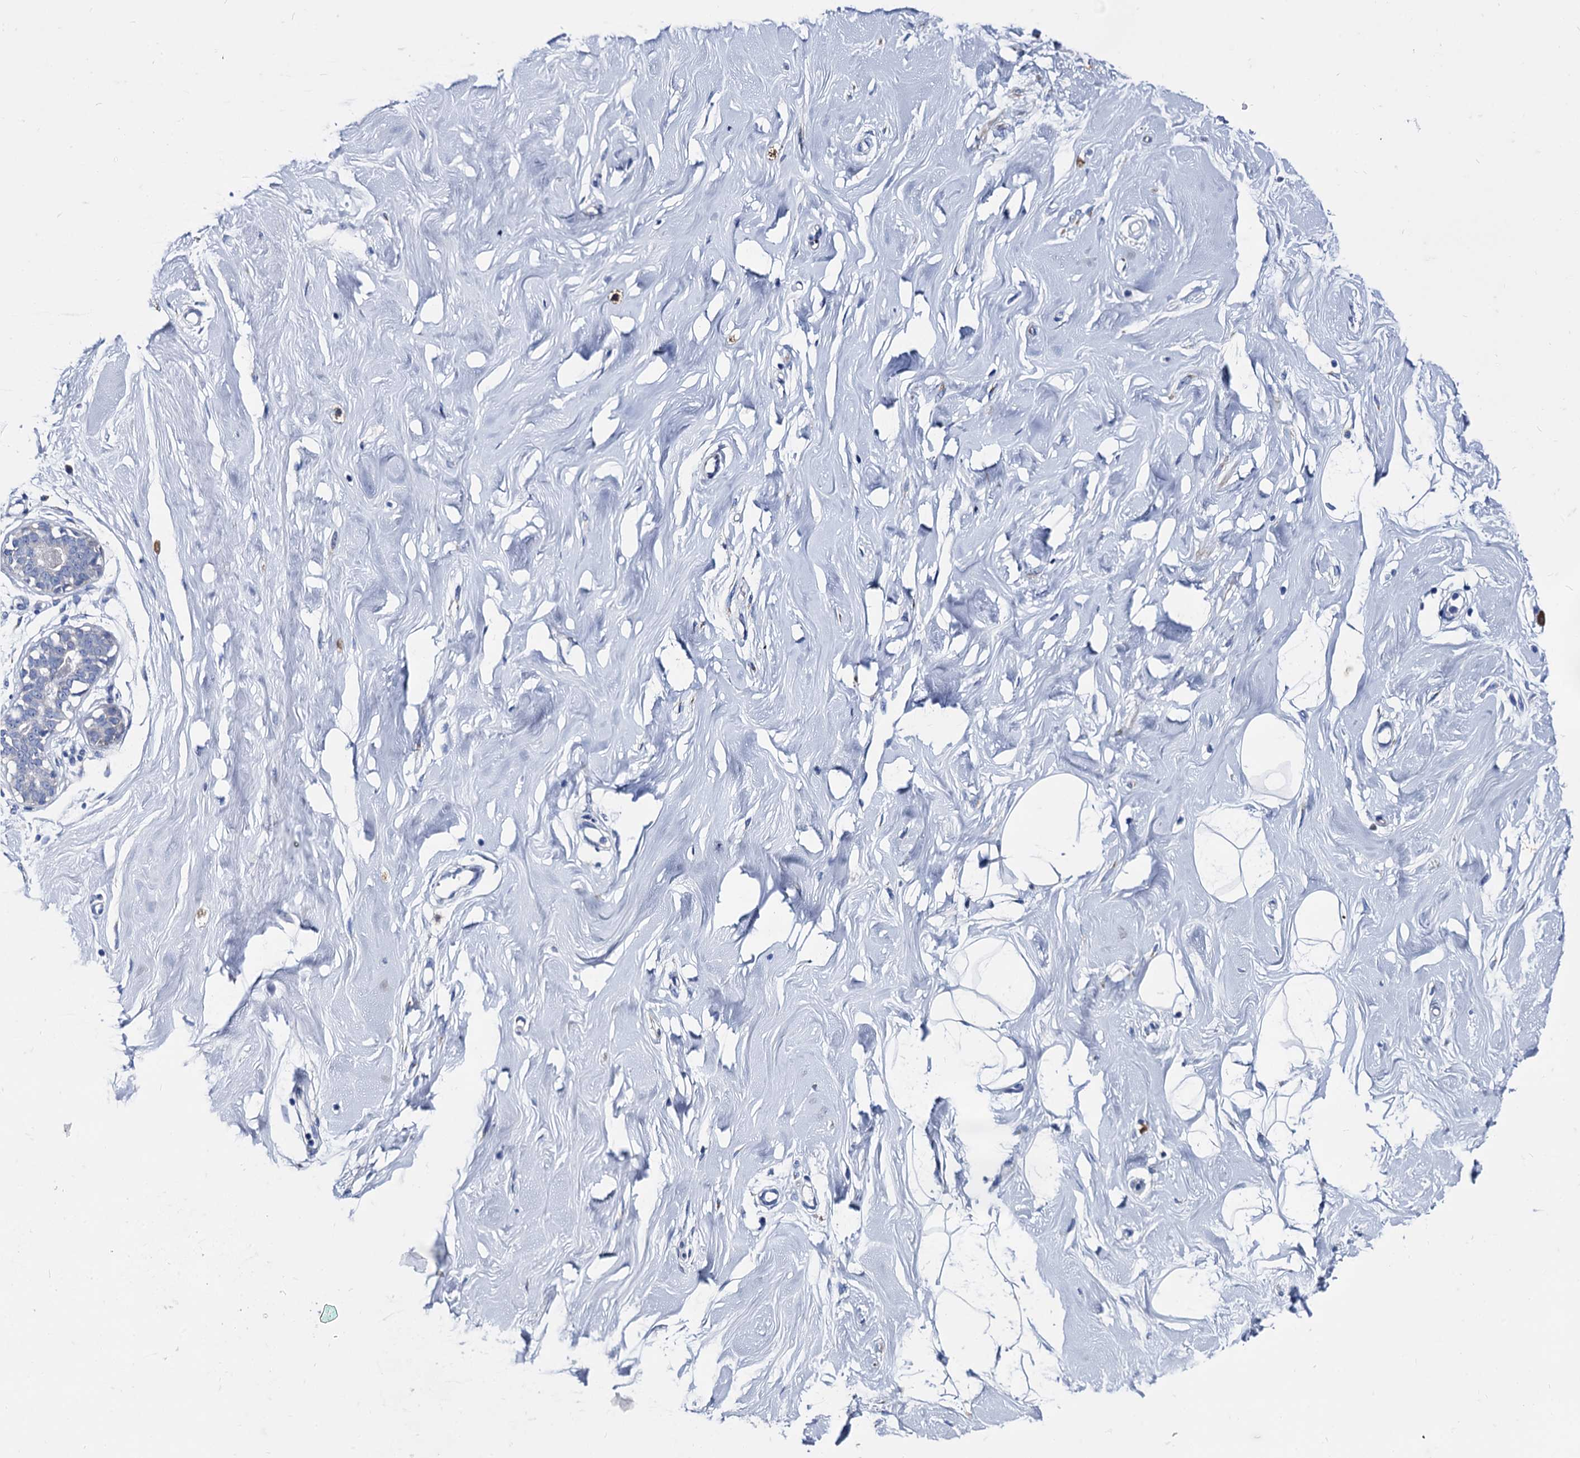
{"staining": {"intensity": "negative", "quantity": "none", "location": "none"}, "tissue": "breast", "cell_type": "Adipocytes", "image_type": "normal", "snomed": [{"axis": "morphology", "description": "Normal tissue, NOS"}, {"axis": "morphology", "description": "Adenoma, NOS"}, {"axis": "topography", "description": "Breast"}], "caption": "Immunohistochemical staining of normal human breast reveals no significant expression in adipocytes.", "gene": "FOXR2", "patient": {"sex": "female", "age": 23}}